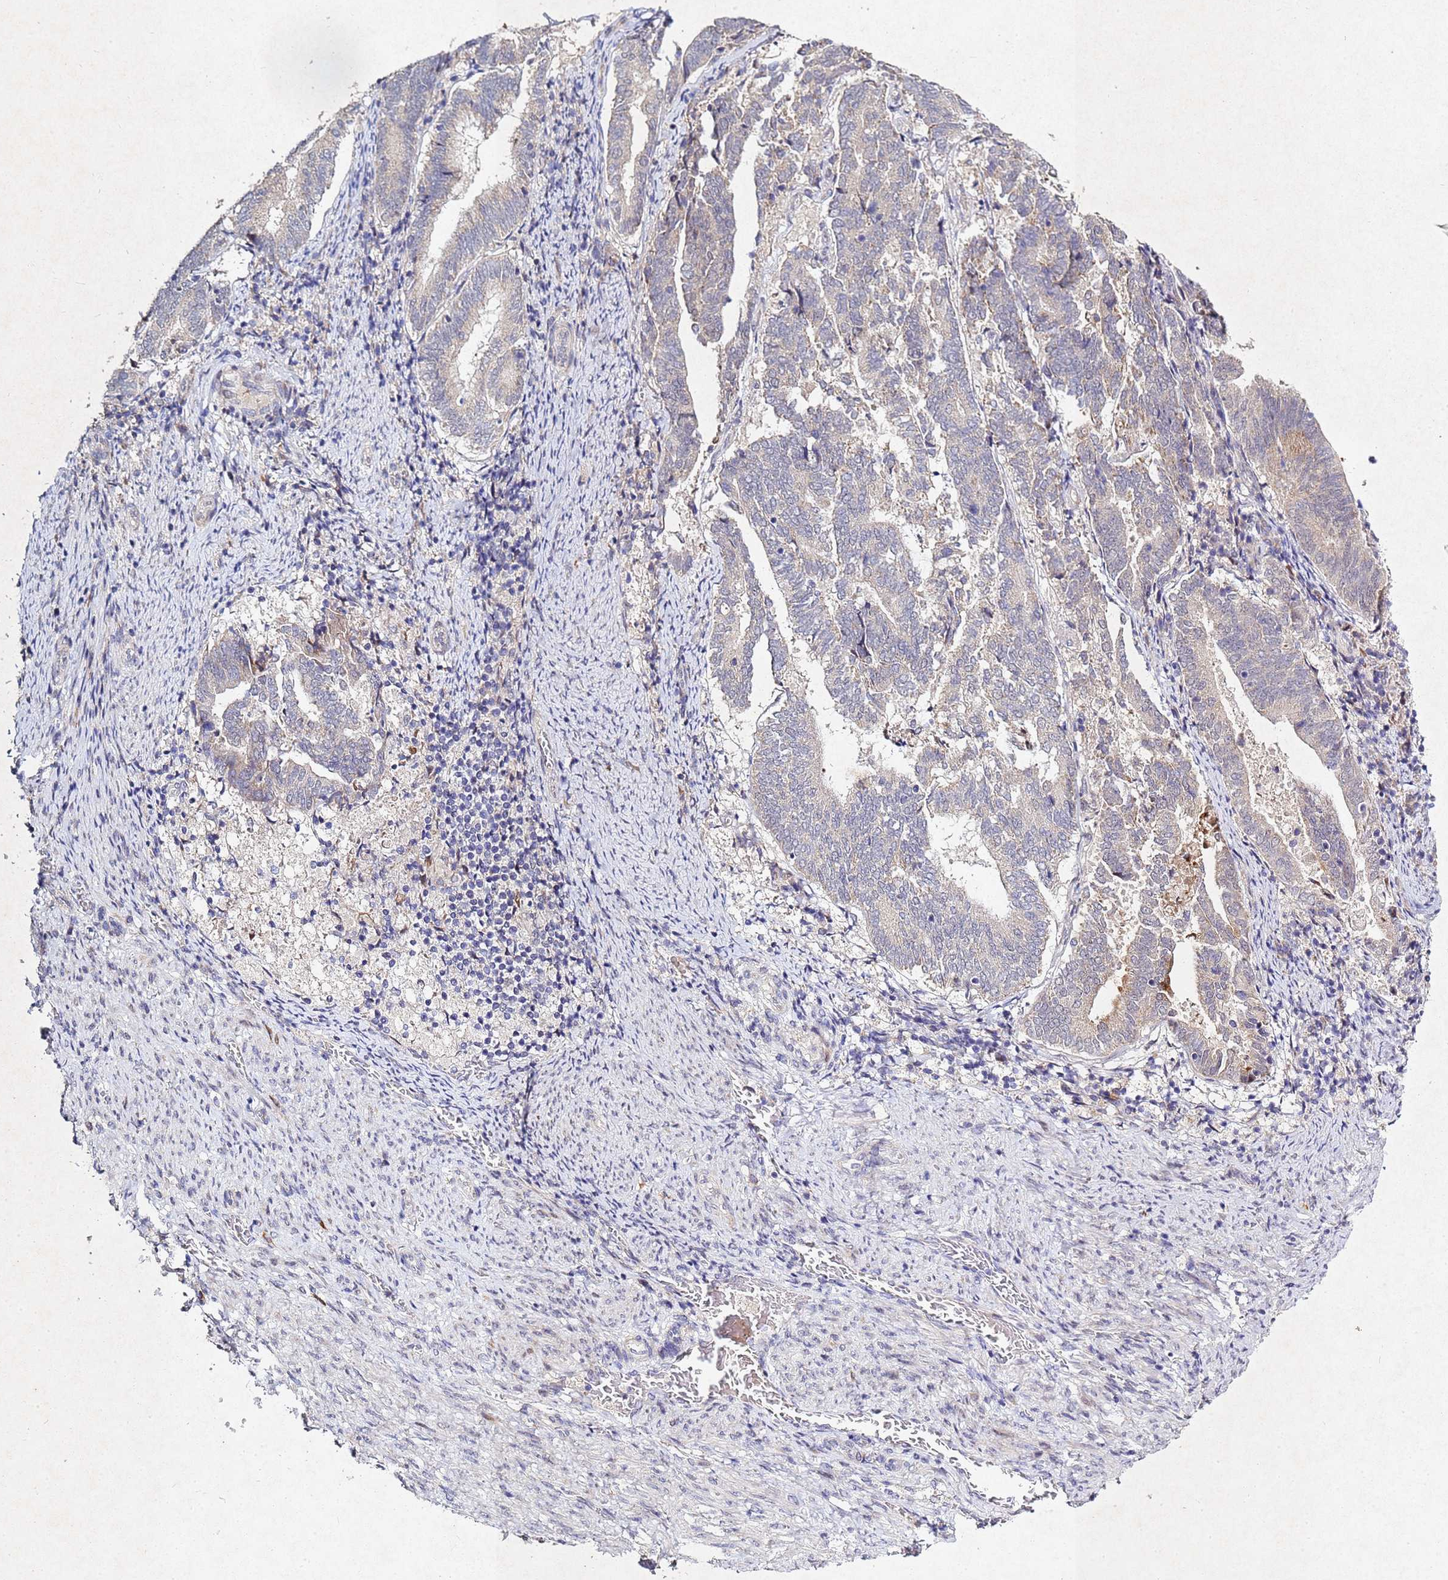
{"staining": {"intensity": "negative", "quantity": "none", "location": "none"}, "tissue": "endometrial cancer", "cell_type": "Tumor cells", "image_type": "cancer", "snomed": [{"axis": "morphology", "description": "Adenocarcinoma, NOS"}, {"axis": "topography", "description": "Endometrium"}], "caption": "This image is of adenocarcinoma (endometrial) stained with immunohistochemistry to label a protein in brown with the nuclei are counter-stained blue. There is no expression in tumor cells.", "gene": "TNPO2", "patient": {"sex": "female", "age": 80}}